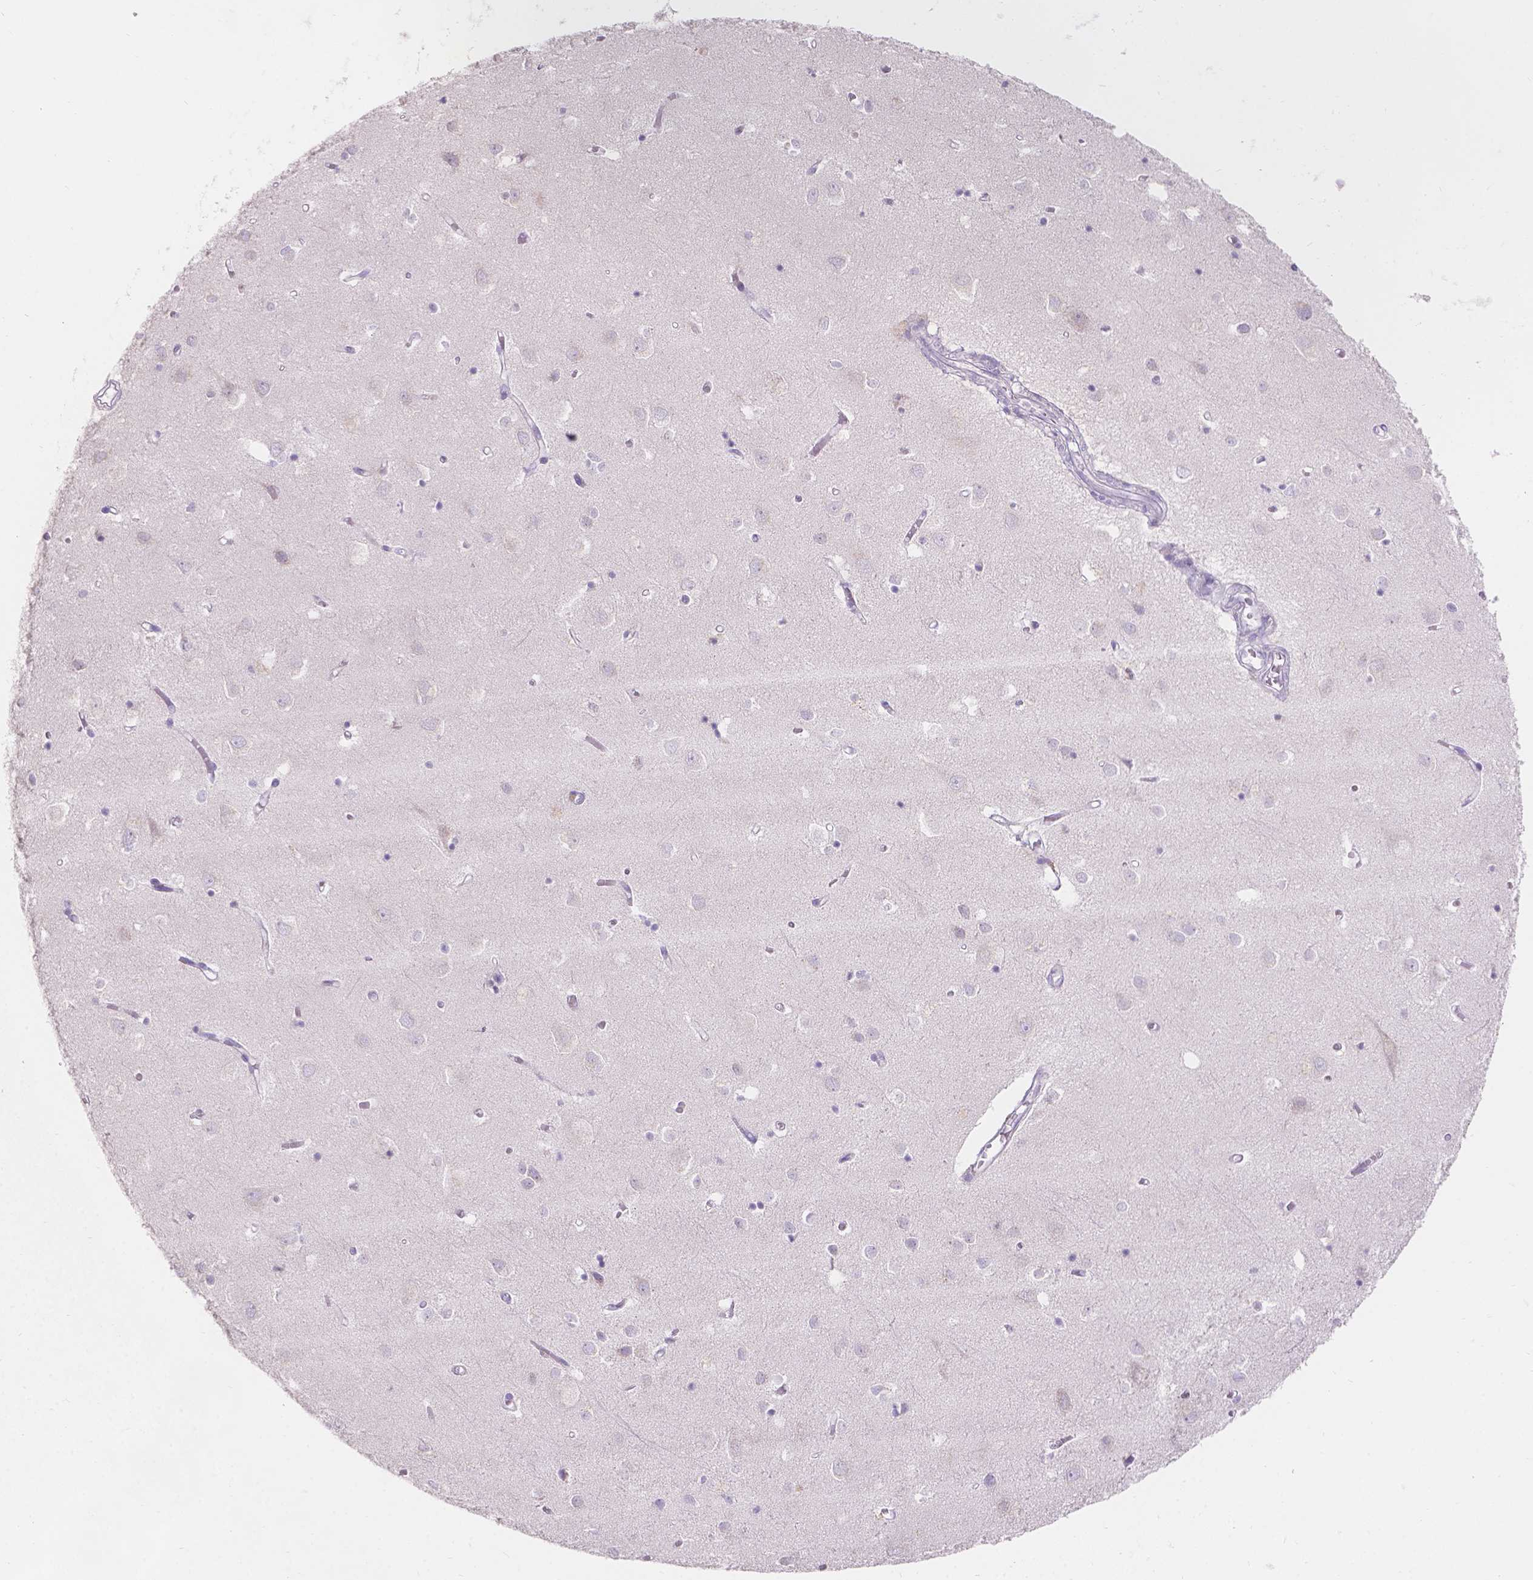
{"staining": {"intensity": "negative", "quantity": "none", "location": "none"}, "tissue": "cerebral cortex", "cell_type": "Endothelial cells", "image_type": "normal", "snomed": [{"axis": "morphology", "description": "Normal tissue, NOS"}, {"axis": "topography", "description": "Cerebral cortex"}], "caption": "This histopathology image is of benign cerebral cortex stained with IHC to label a protein in brown with the nuclei are counter-stained blue. There is no positivity in endothelial cells. The staining is performed using DAB (3,3'-diaminobenzidine) brown chromogen with nuclei counter-stained in using hematoxylin.", "gene": "HTN3", "patient": {"sex": "male", "age": 70}}